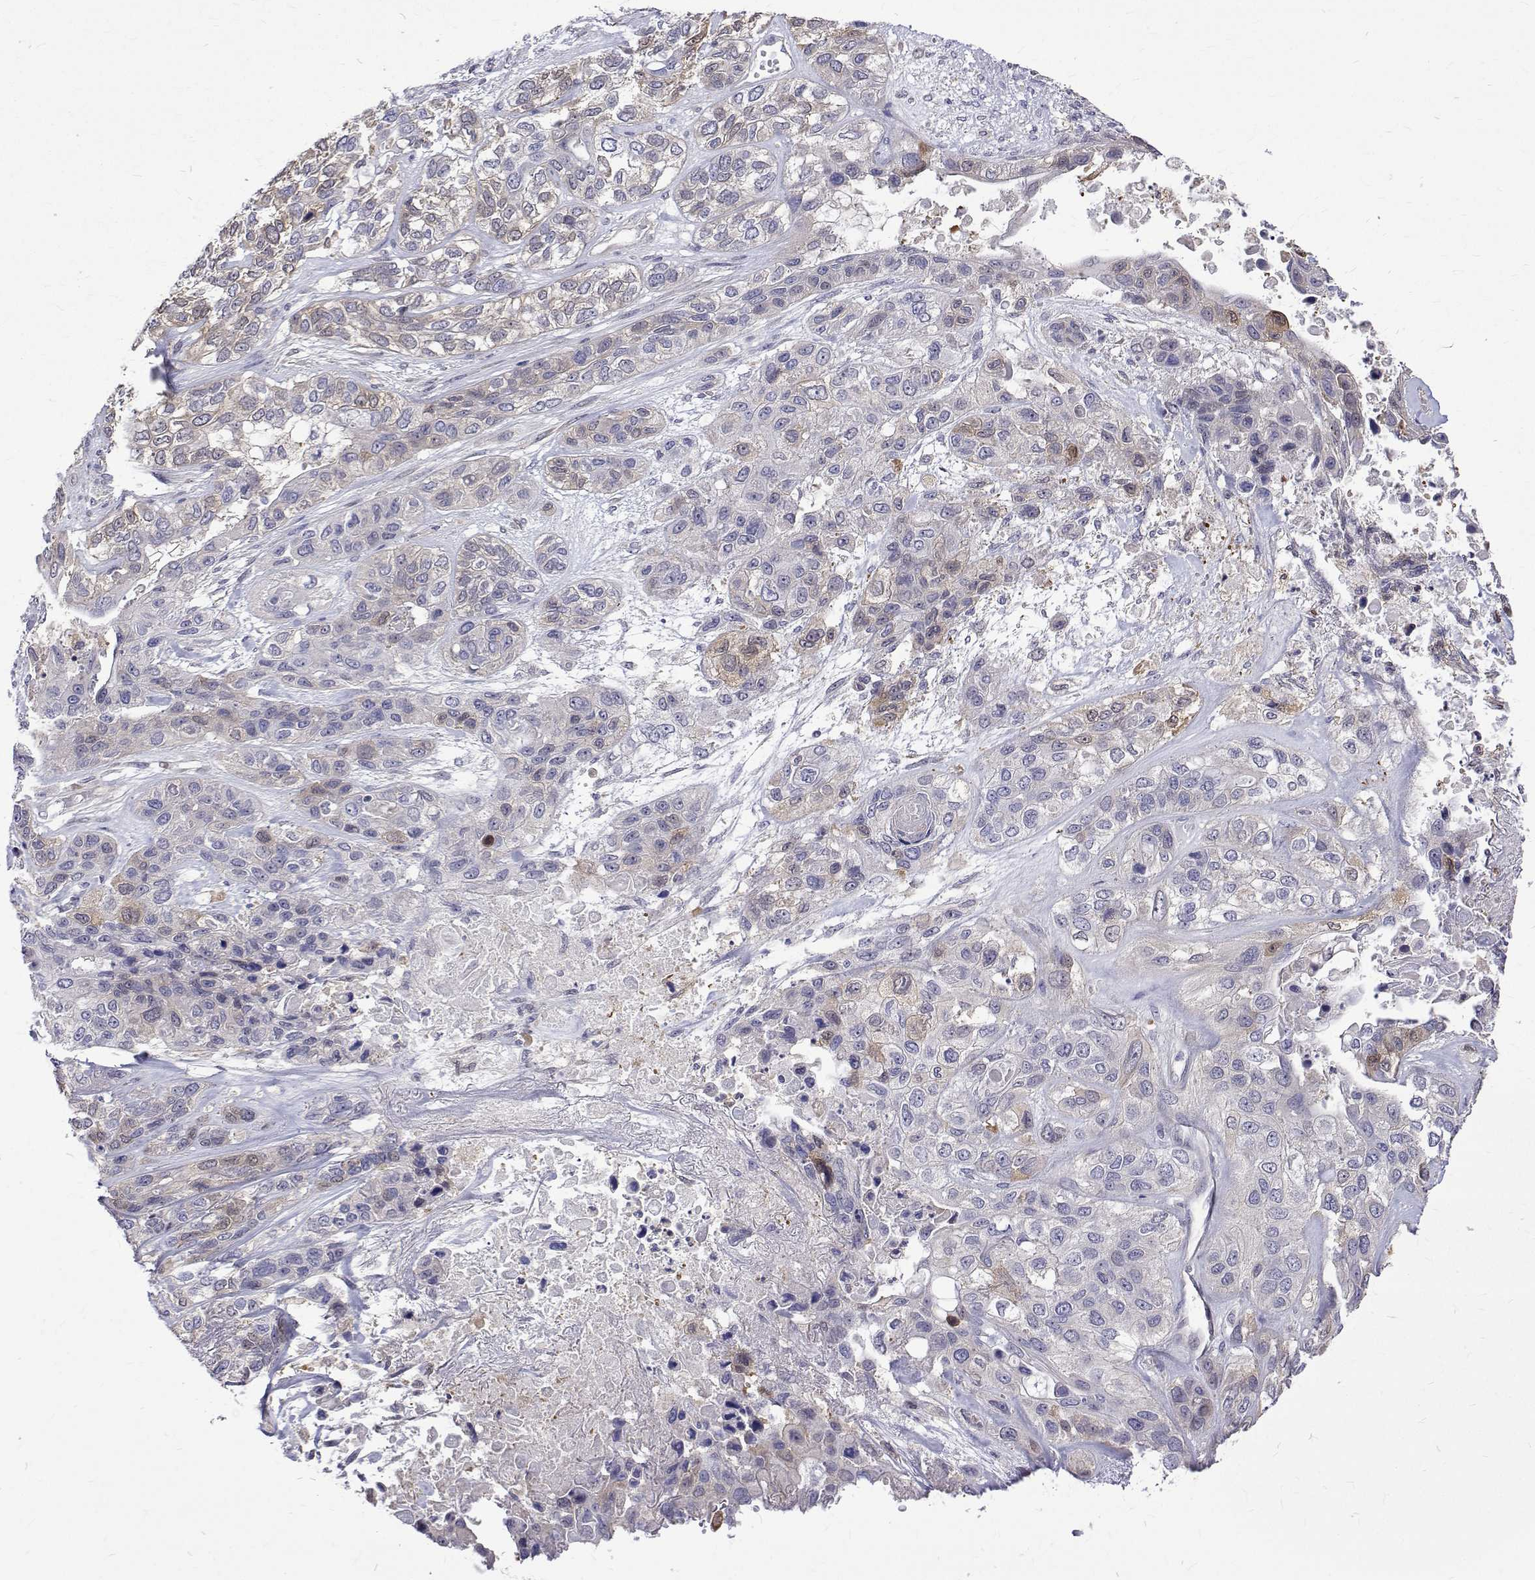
{"staining": {"intensity": "weak", "quantity": "<25%", "location": "cytoplasmic/membranous"}, "tissue": "lung cancer", "cell_type": "Tumor cells", "image_type": "cancer", "snomed": [{"axis": "morphology", "description": "Squamous cell carcinoma, NOS"}, {"axis": "topography", "description": "Lung"}], "caption": "Immunohistochemistry (IHC) micrograph of neoplastic tissue: human squamous cell carcinoma (lung) stained with DAB (3,3'-diaminobenzidine) displays no significant protein expression in tumor cells.", "gene": "PADI1", "patient": {"sex": "female", "age": 70}}